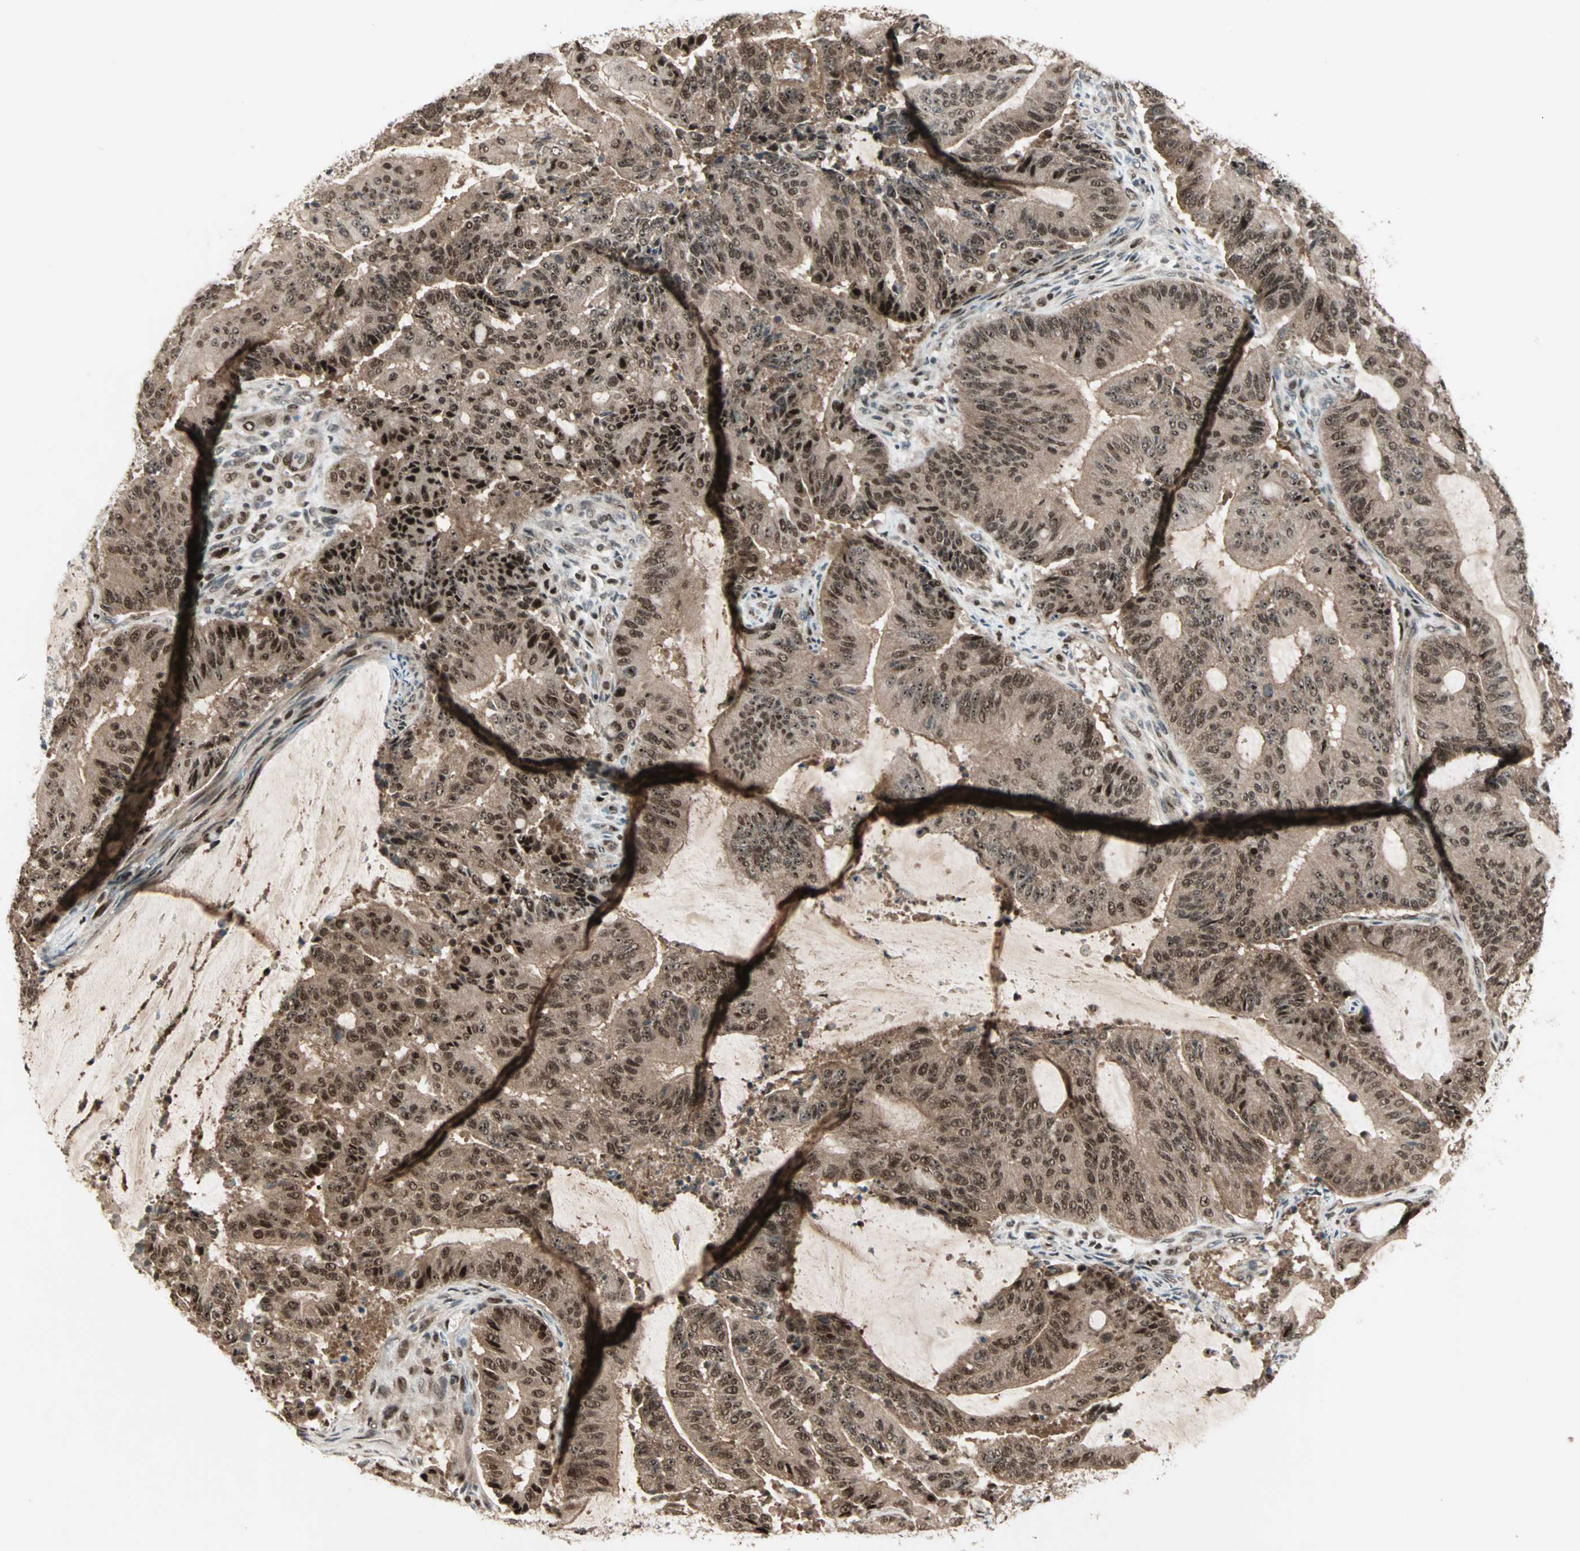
{"staining": {"intensity": "moderate", "quantity": ">75%", "location": "cytoplasmic/membranous,nuclear"}, "tissue": "liver cancer", "cell_type": "Tumor cells", "image_type": "cancer", "snomed": [{"axis": "morphology", "description": "Cholangiocarcinoma"}, {"axis": "topography", "description": "Liver"}], "caption": "Immunohistochemistry image of neoplastic tissue: liver cancer (cholangiocarcinoma) stained using immunohistochemistry demonstrates medium levels of moderate protein expression localized specifically in the cytoplasmic/membranous and nuclear of tumor cells, appearing as a cytoplasmic/membranous and nuclear brown color.", "gene": "ZNF44", "patient": {"sex": "female", "age": 73}}